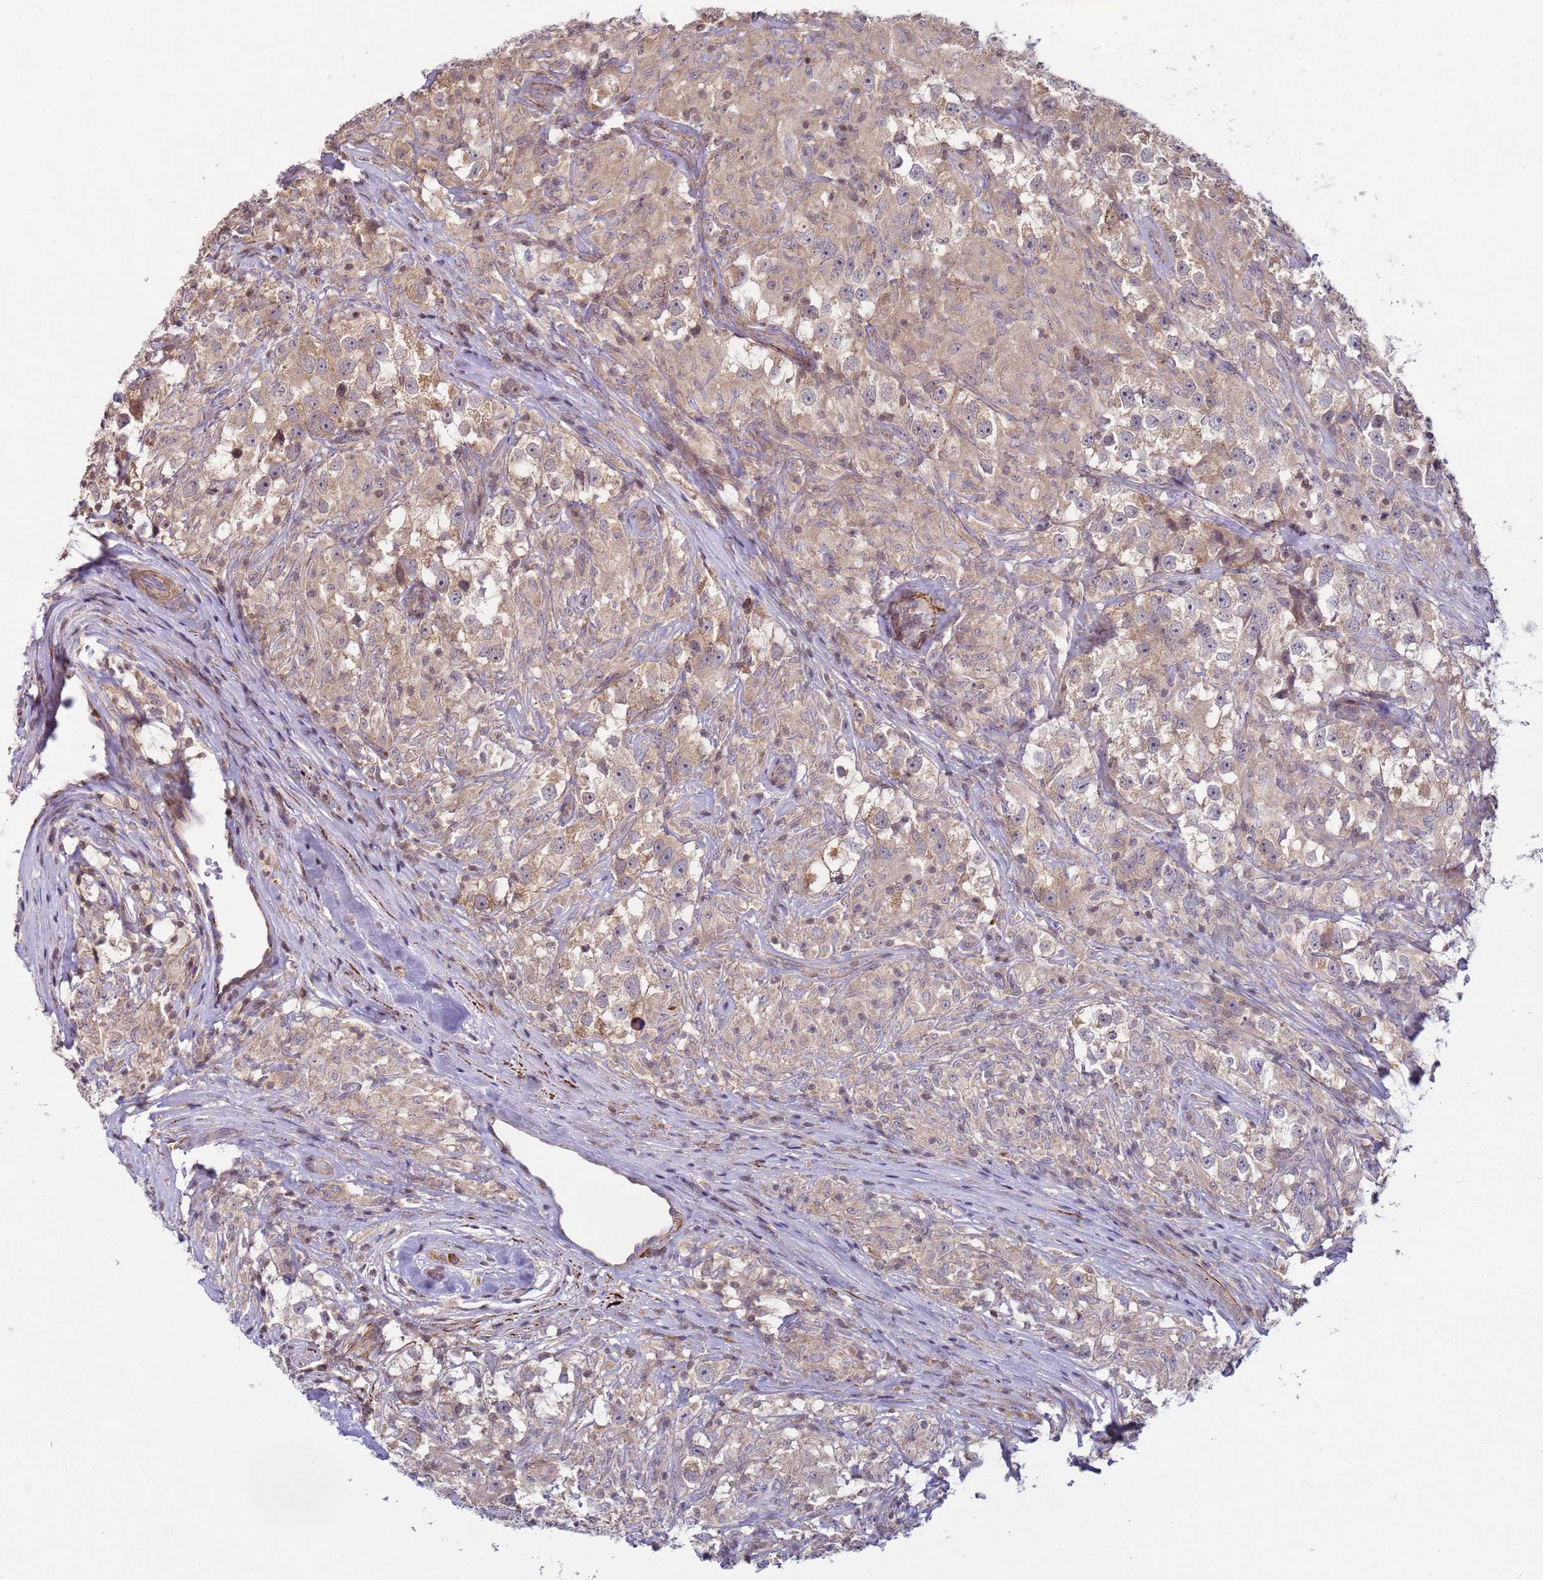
{"staining": {"intensity": "weak", "quantity": "25%-75%", "location": "cytoplasmic/membranous"}, "tissue": "testis cancer", "cell_type": "Tumor cells", "image_type": "cancer", "snomed": [{"axis": "morphology", "description": "Seminoma, NOS"}, {"axis": "topography", "description": "Testis"}], "caption": "The image displays a brown stain indicating the presence of a protein in the cytoplasmic/membranous of tumor cells in testis cancer (seminoma).", "gene": "SNAPC4", "patient": {"sex": "male", "age": 46}}